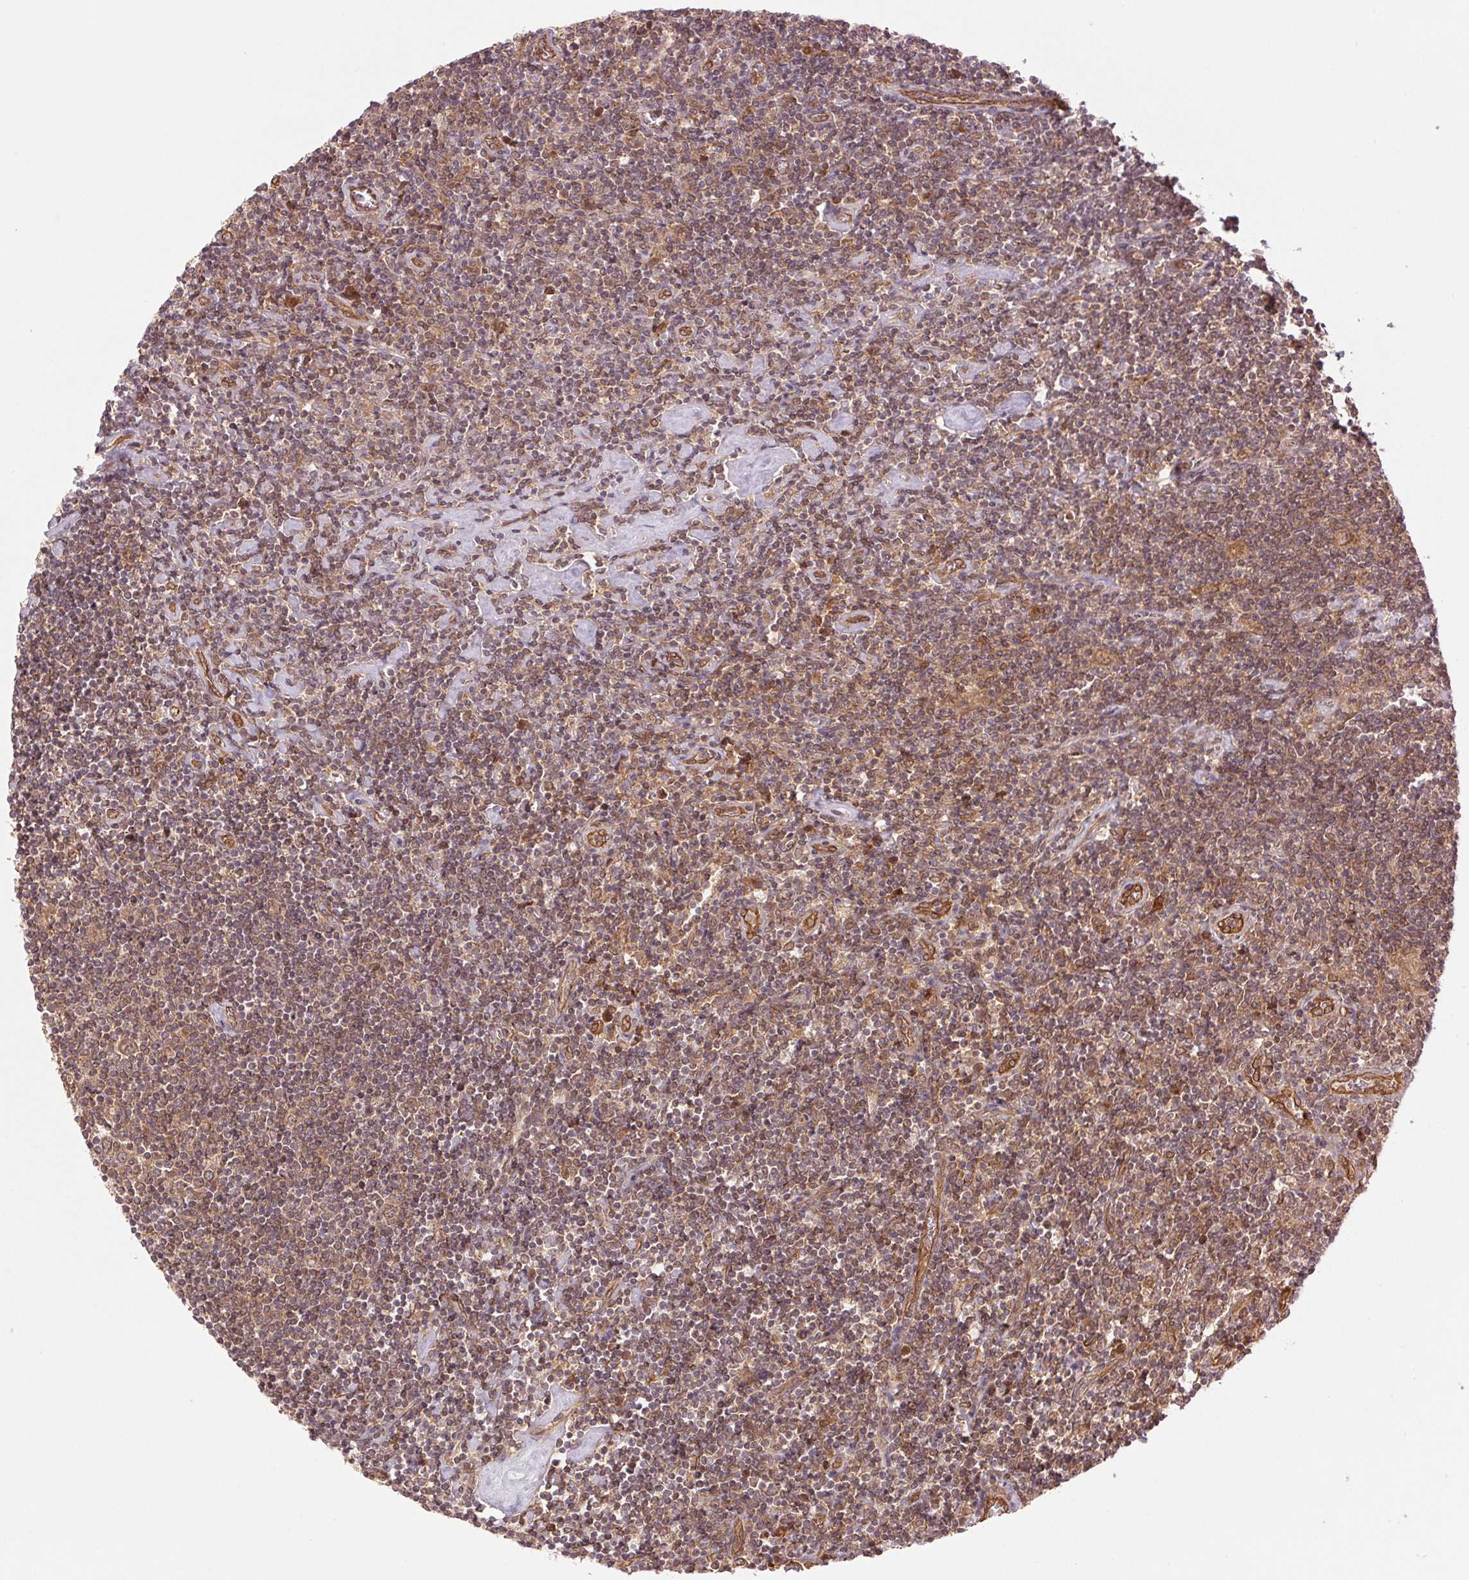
{"staining": {"intensity": "weak", "quantity": ">75%", "location": "cytoplasmic/membranous"}, "tissue": "lymphoma", "cell_type": "Tumor cells", "image_type": "cancer", "snomed": [{"axis": "morphology", "description": "Hodgkin's disease, NOS"}, {"axis": "topography", "description": "Lymph node"}], "caption": "Protein expression by immunohistochemistry exhibits weak cytoplasmic/membranous staining in approximately >75% of tumor cells in Hodgkin's disease. The protein is shown in brown color, while the nuclei are stained blue.", "gene": "STARD7", "patient": {"sex": "male", "age": 40}}